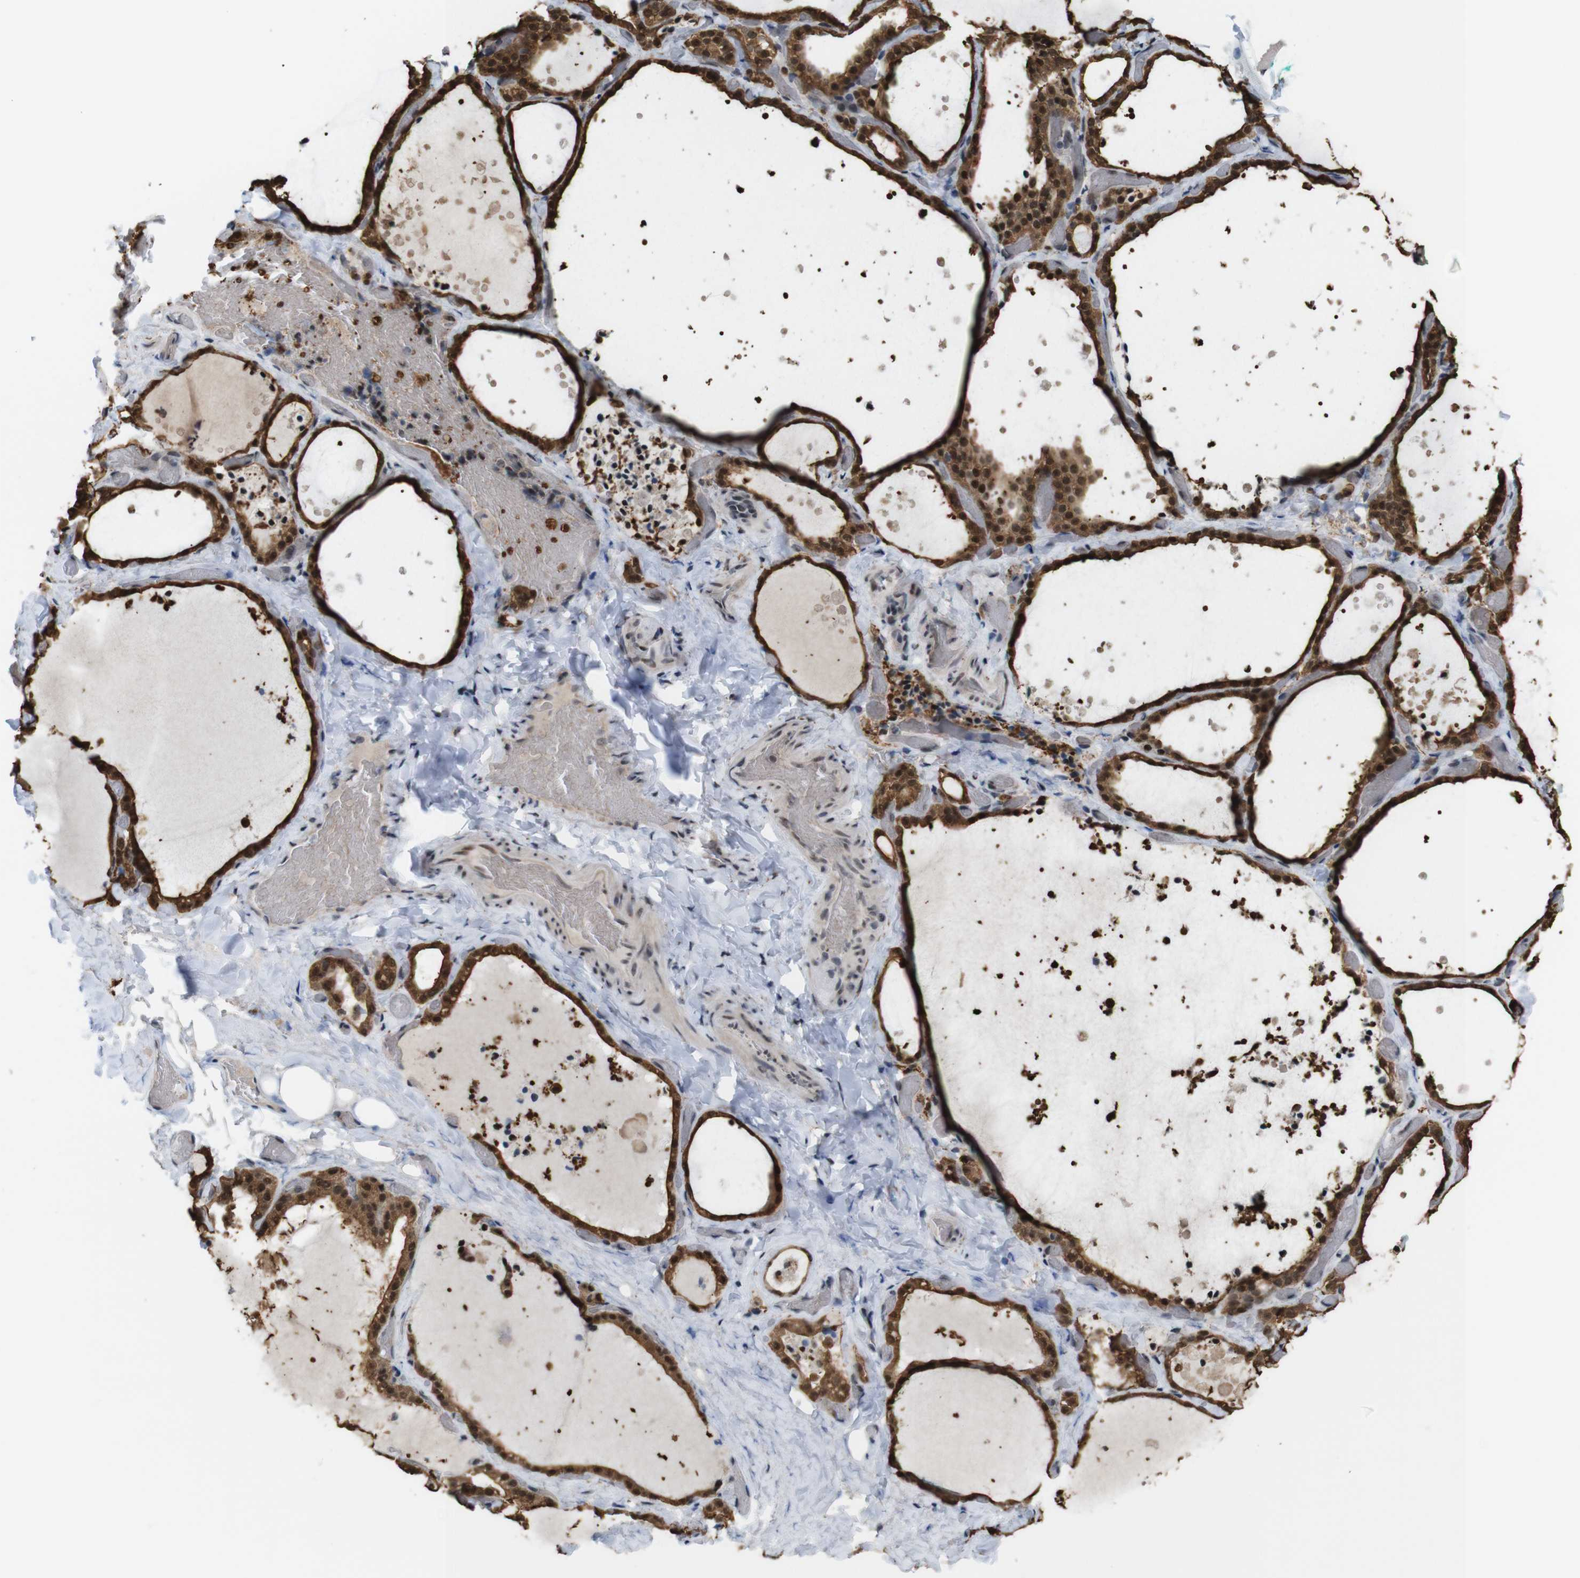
{"staining": {"intensity": "strong", "quantity": ">75%", "location": "cytoplasmic/membranous,nuclear"}, "tissue": "thyroid gland", "cell_type": "Glandular cells", "image_type": "normal", "snomed": [{"axis": "morphology", "description": "Normal tissue, NOS"}, {"axis": "topography", "description": "Thyroid gland"}], "caption": "Thyroid gland stained for a protein (brown) exhibits strong cytoplasmic/membranous,nuclear positive expression in about >75% of glandular cells.", "gene": "PNMA8A", "patient": {"sex": "female", "age": 44}}